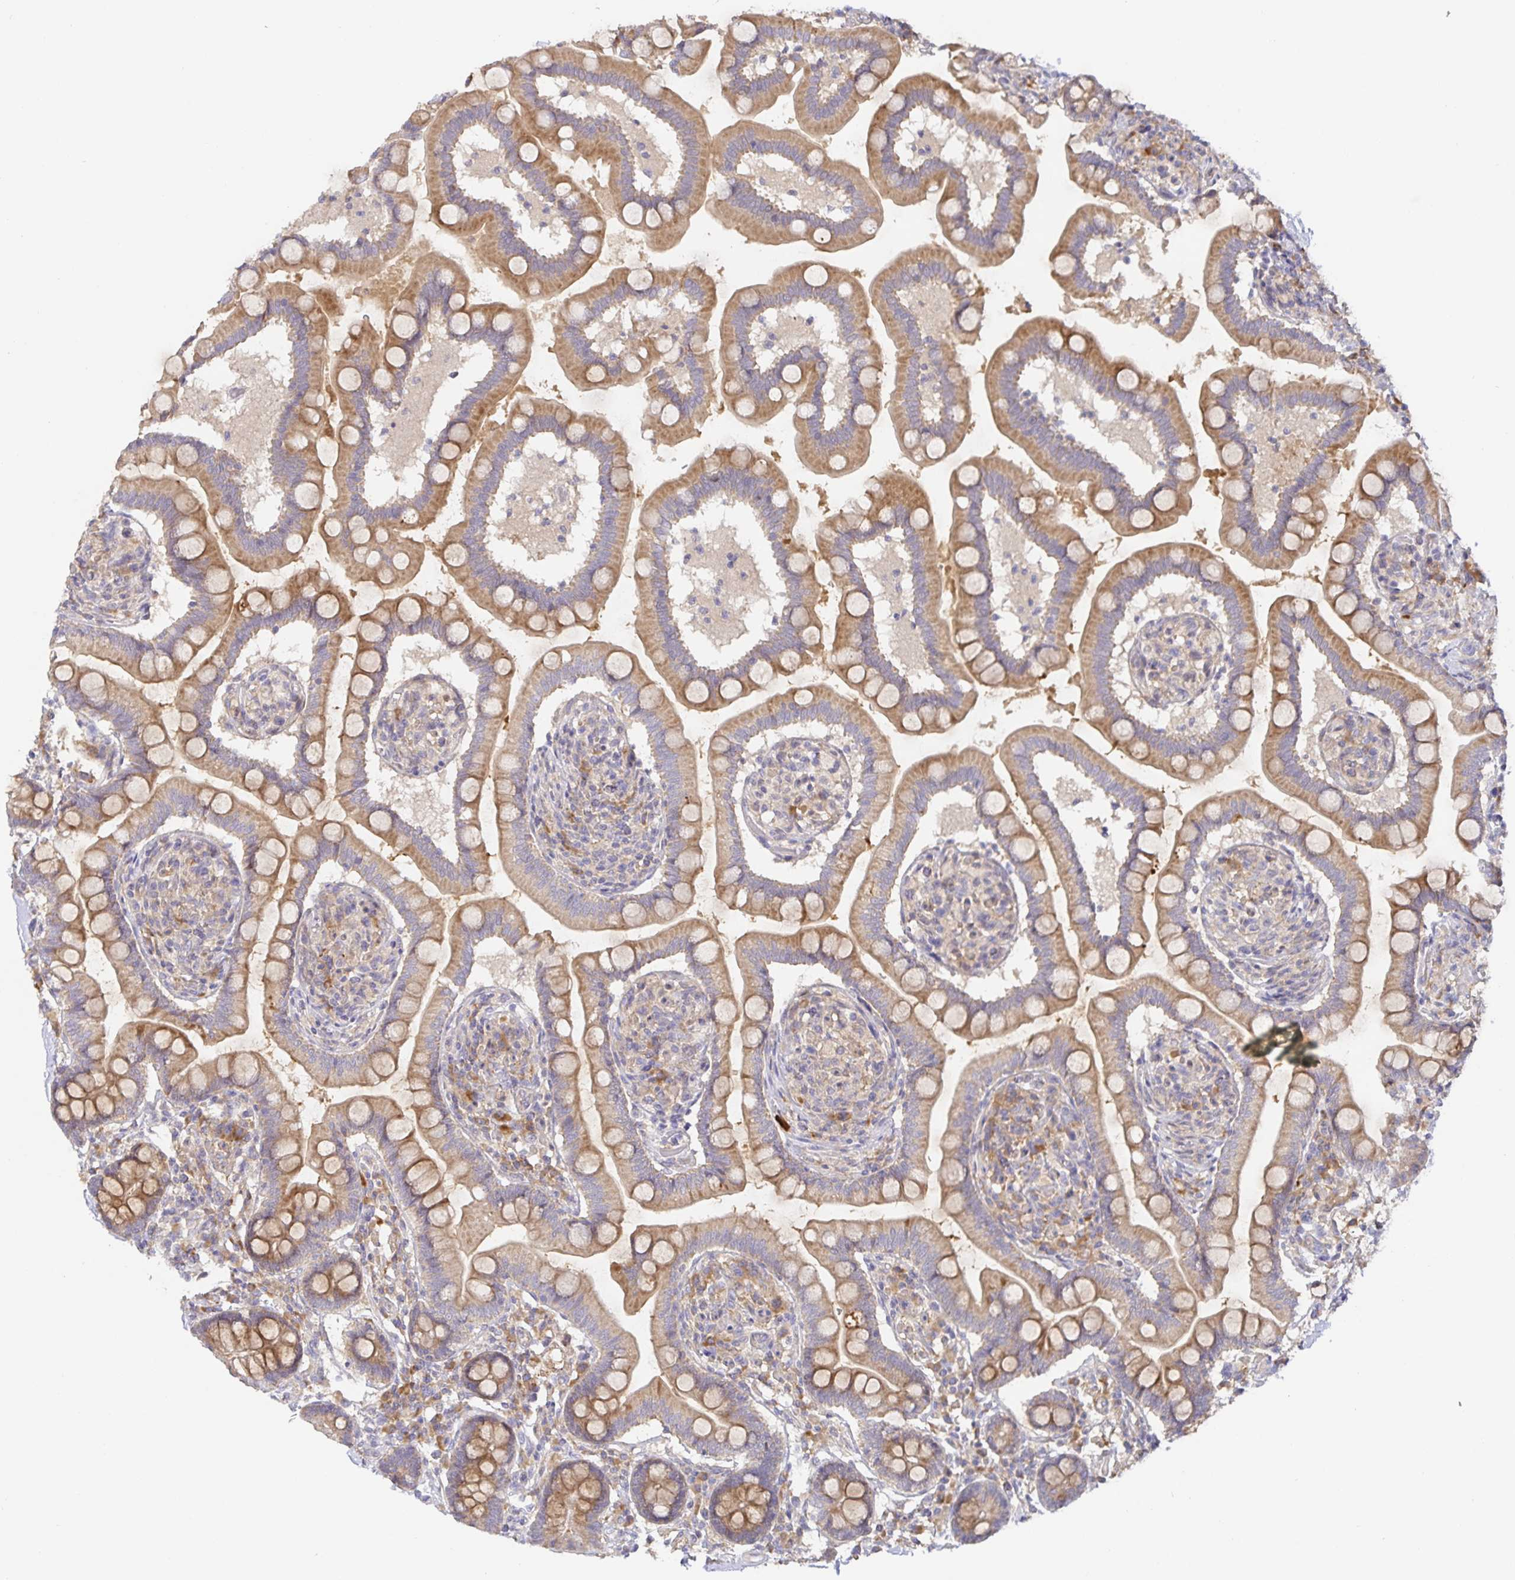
{"staining": {"intensity": "moderate", "quantity": ">75%", "location": "cytoplasmic/membranous"}, "tissue": "small intestine", "cell_type": "Glandular cells", "image_type": "normal", "snomed": [{"axis": "morphology", "description": "Normal tissue, NOS"}, {"axis": "topography", "description": "Small intestine"}], "caption": "Glandular cells exhibit medium levels of moderate cytoplasmic/membranous positivity in about >75% of cells in unremarkable human small intestine.", "gene": "ZDHHC11B", "patient": {"sex": "female", "age": 64}}